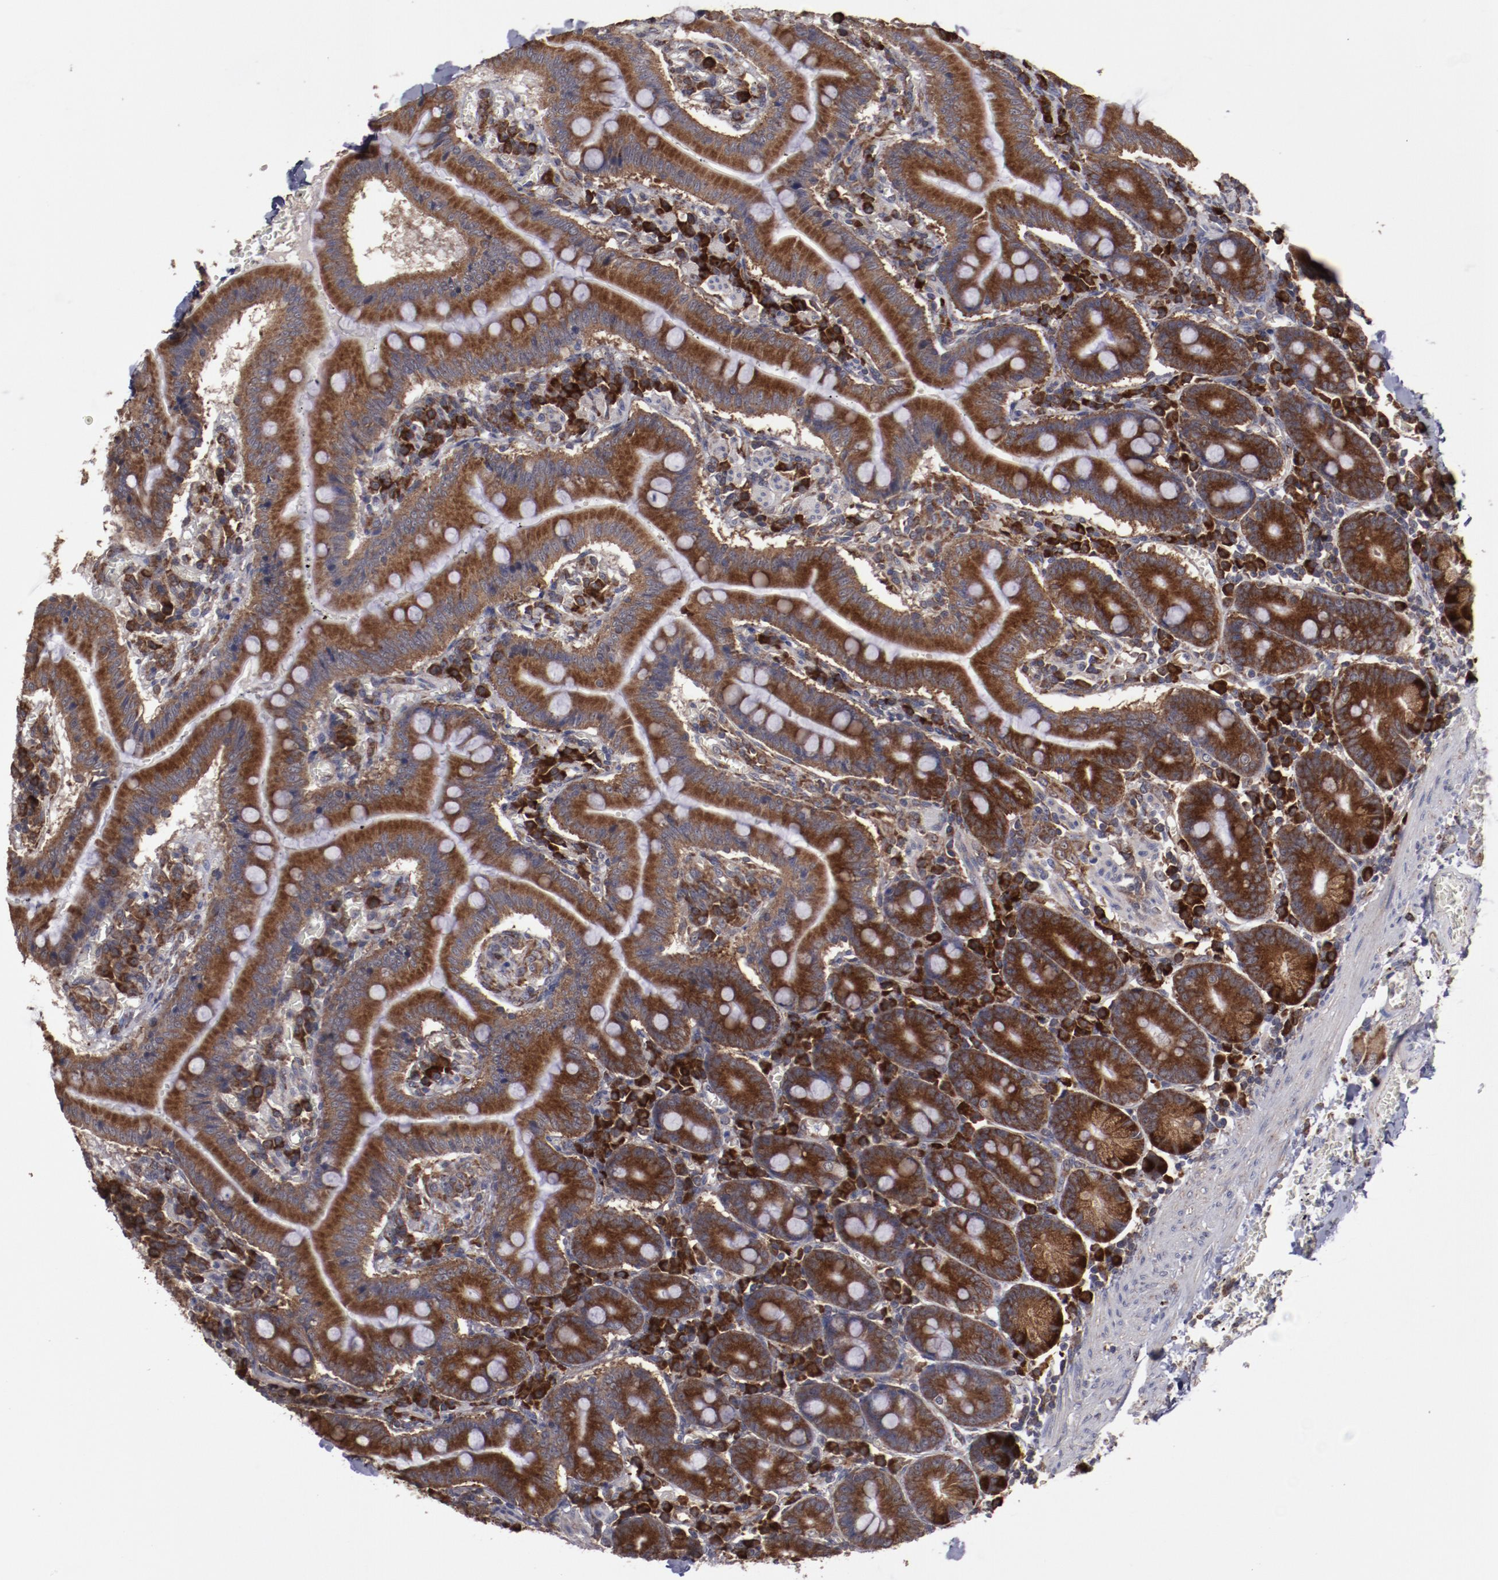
{"staining": {"intensity": "strong", "quantity": ">75%", "location": "cytoplasmic/membranous"}, "tissue": "small intestine", "cell_type": "Glandular cells", "image_type": "normal", "snomed": [{"axis": "morphology", "description": "Normal tissue, NOS"}, {"axis": "topography", "description": "Small intestine"}], "caption": "A high amount of strong cytoplasmic/membranous staining is appreciated in about >75% of glandular cells in benign small intestine.", "gene": "RPS4X", "patient": {"sex": "male", "age": 71}}